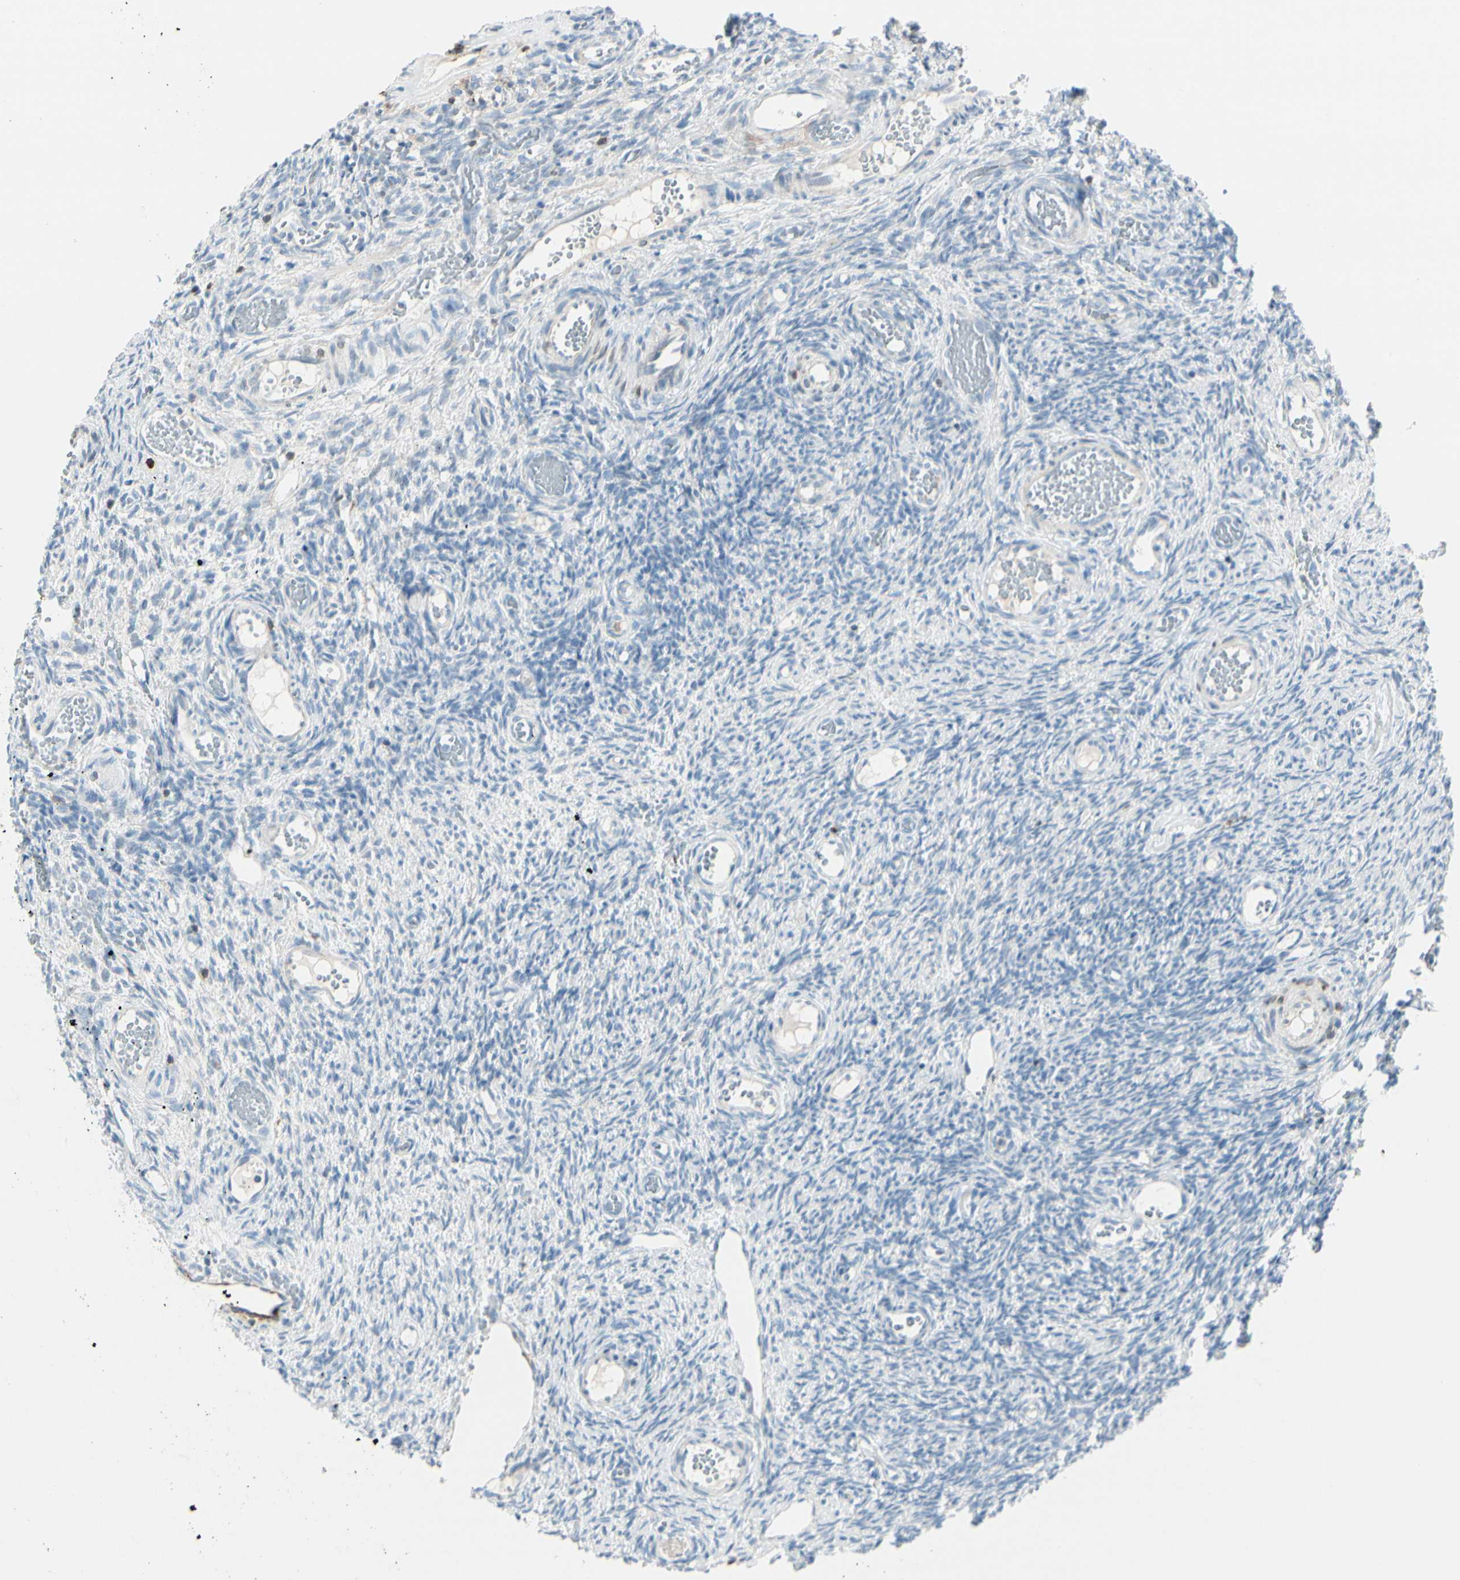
{"staining": {"intensity": "negative", "quantity": "none", "location": "none"}, "tissue": "ovary", "cell_type": "Follicle cells", "image_type": "normal", "snomed": [{"axis": "morphology", "description": "Normal tissue, NOS"}, {"axis": "topography", "description": "Ovary"}], "caption": "Ovary stained for a protein using IHC displays no expression follicle cells.", "gene": "TRAF1", "patient": {"sex": "female", "age": 35}}